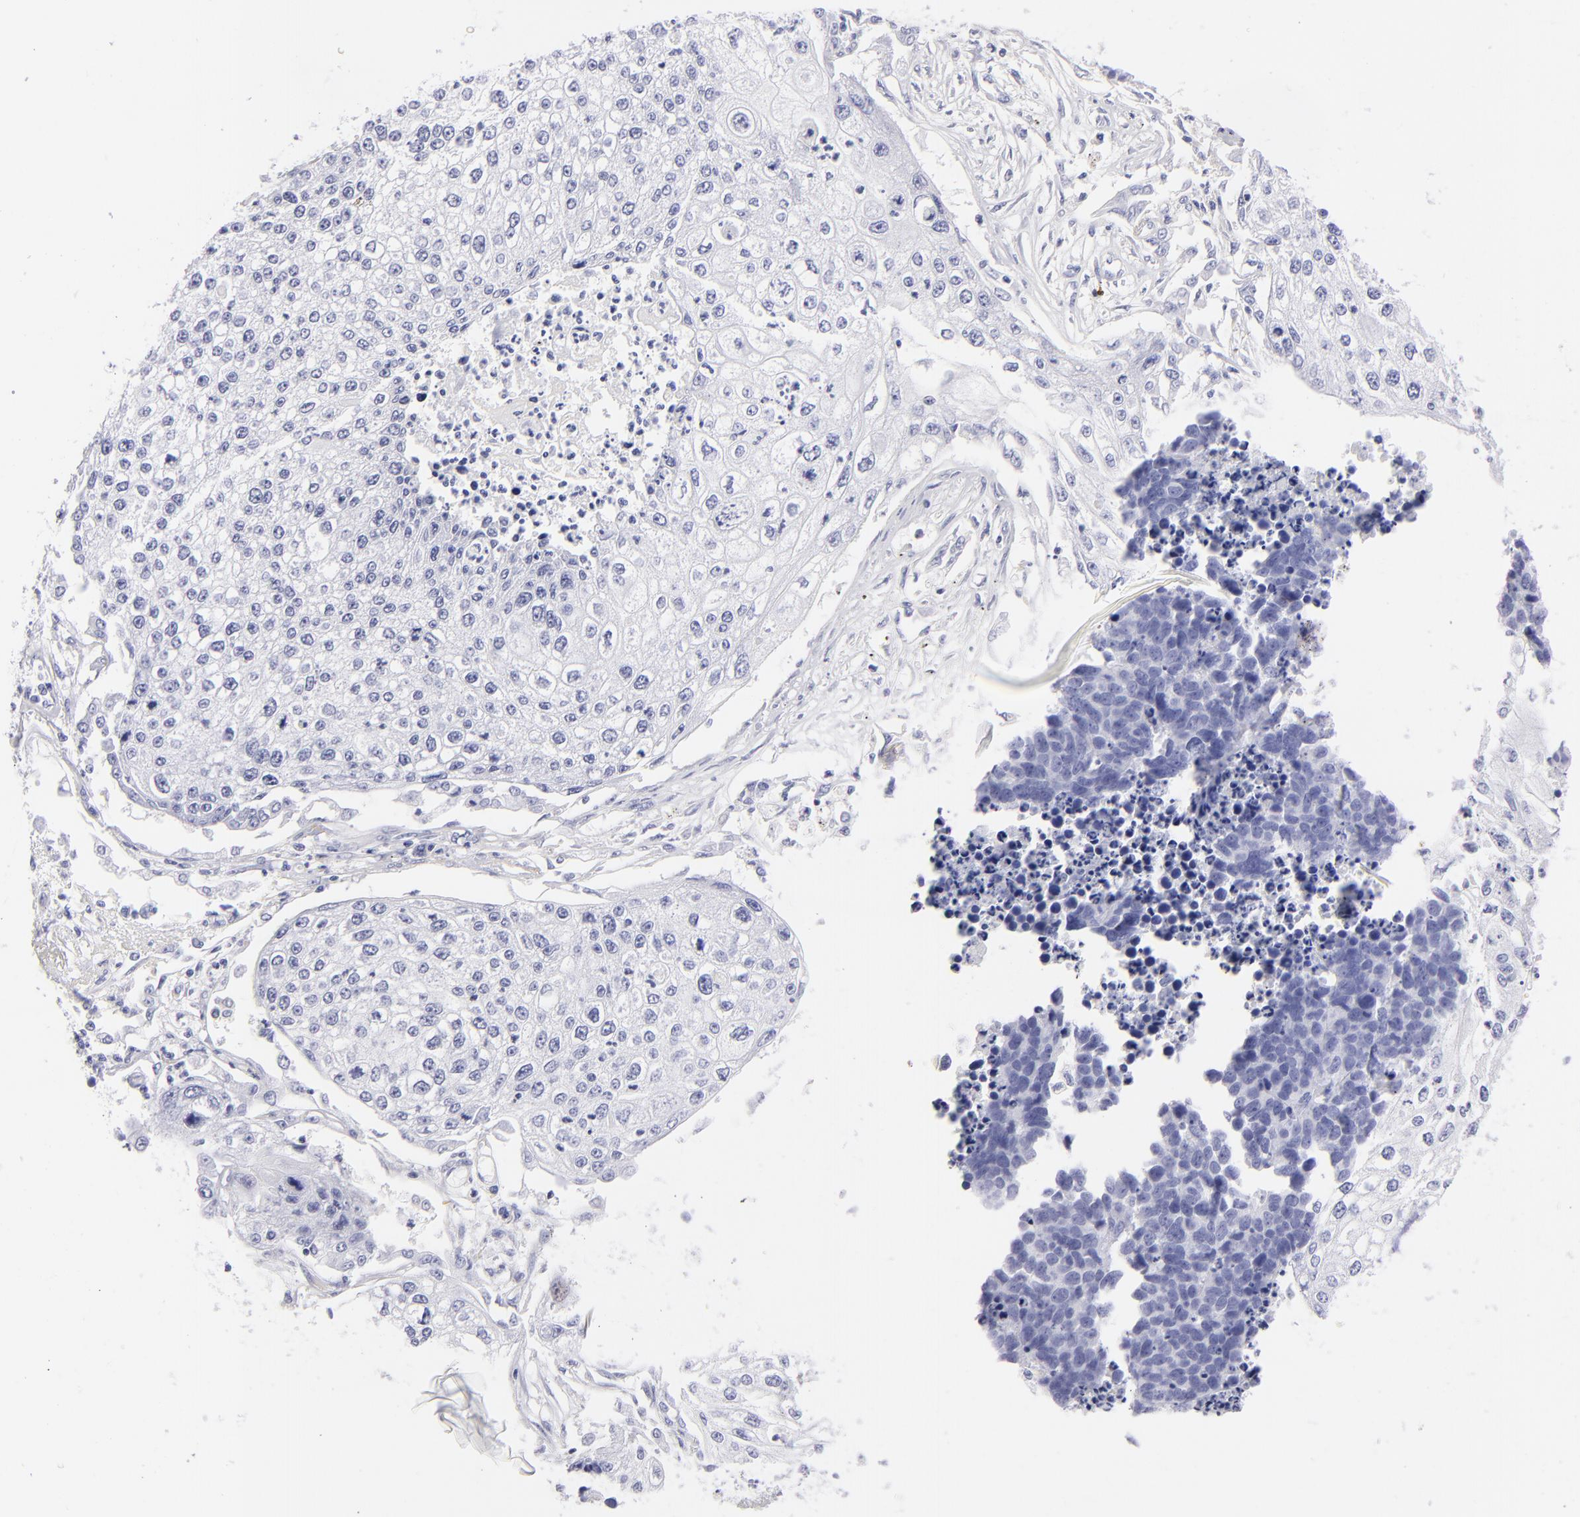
{"staining": {"intensity": "negative", "quantity": "none", "location": "none"}, "tissue": "lung cancer", "cell_type": "Tumor cells", "image_type": "cancer", "snomed": [{"axis": "morphology", "description": "Squamous cell carcinoma, NOS"}, {"axis": "topography", "description": "Lung"}], "caption": "An IHC histopathology image of lung cancer (squamous cell carcinoma) is shown. There is no staining in tumor cells of lung cancer (squamous cell carcinoma).", "gene": "PRPH", "patient": {"sex": "male", "age": 75}}